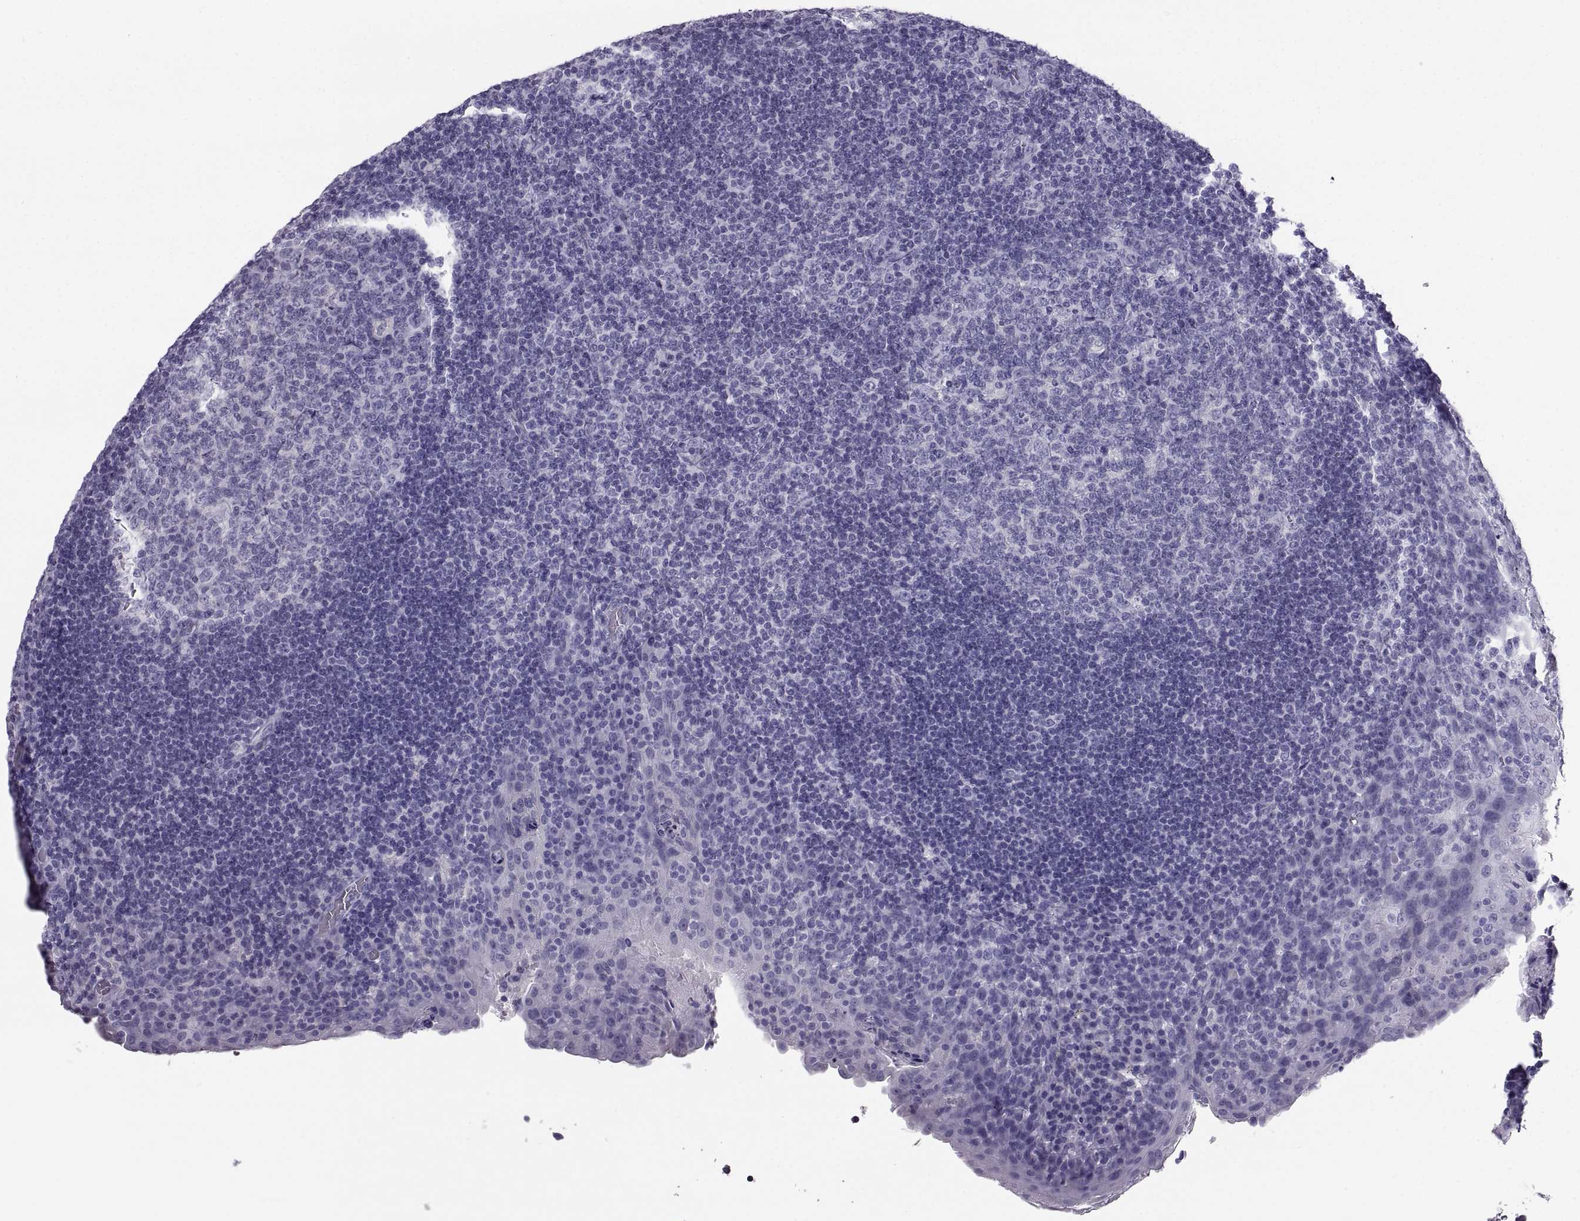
{"staining": {"intensity": "negative", "quantity": "none", "location": "none"}, "tissue": "tonsil", "cell_type": "Germinal center cells", "image_type": "normal", "snomed": [{"axis": "morphology", "description": "Normal tissue, NOS"}, {"axis": "topography", "description": "Tonsil"}], "caption": "Image shows no significant protein positivity in germinal center cells of normal tonsil. (DAB IHC with hematoxylin counter stain).", "gene": "PCSK1N", "patient": {"sex": "male", "age": 17}}